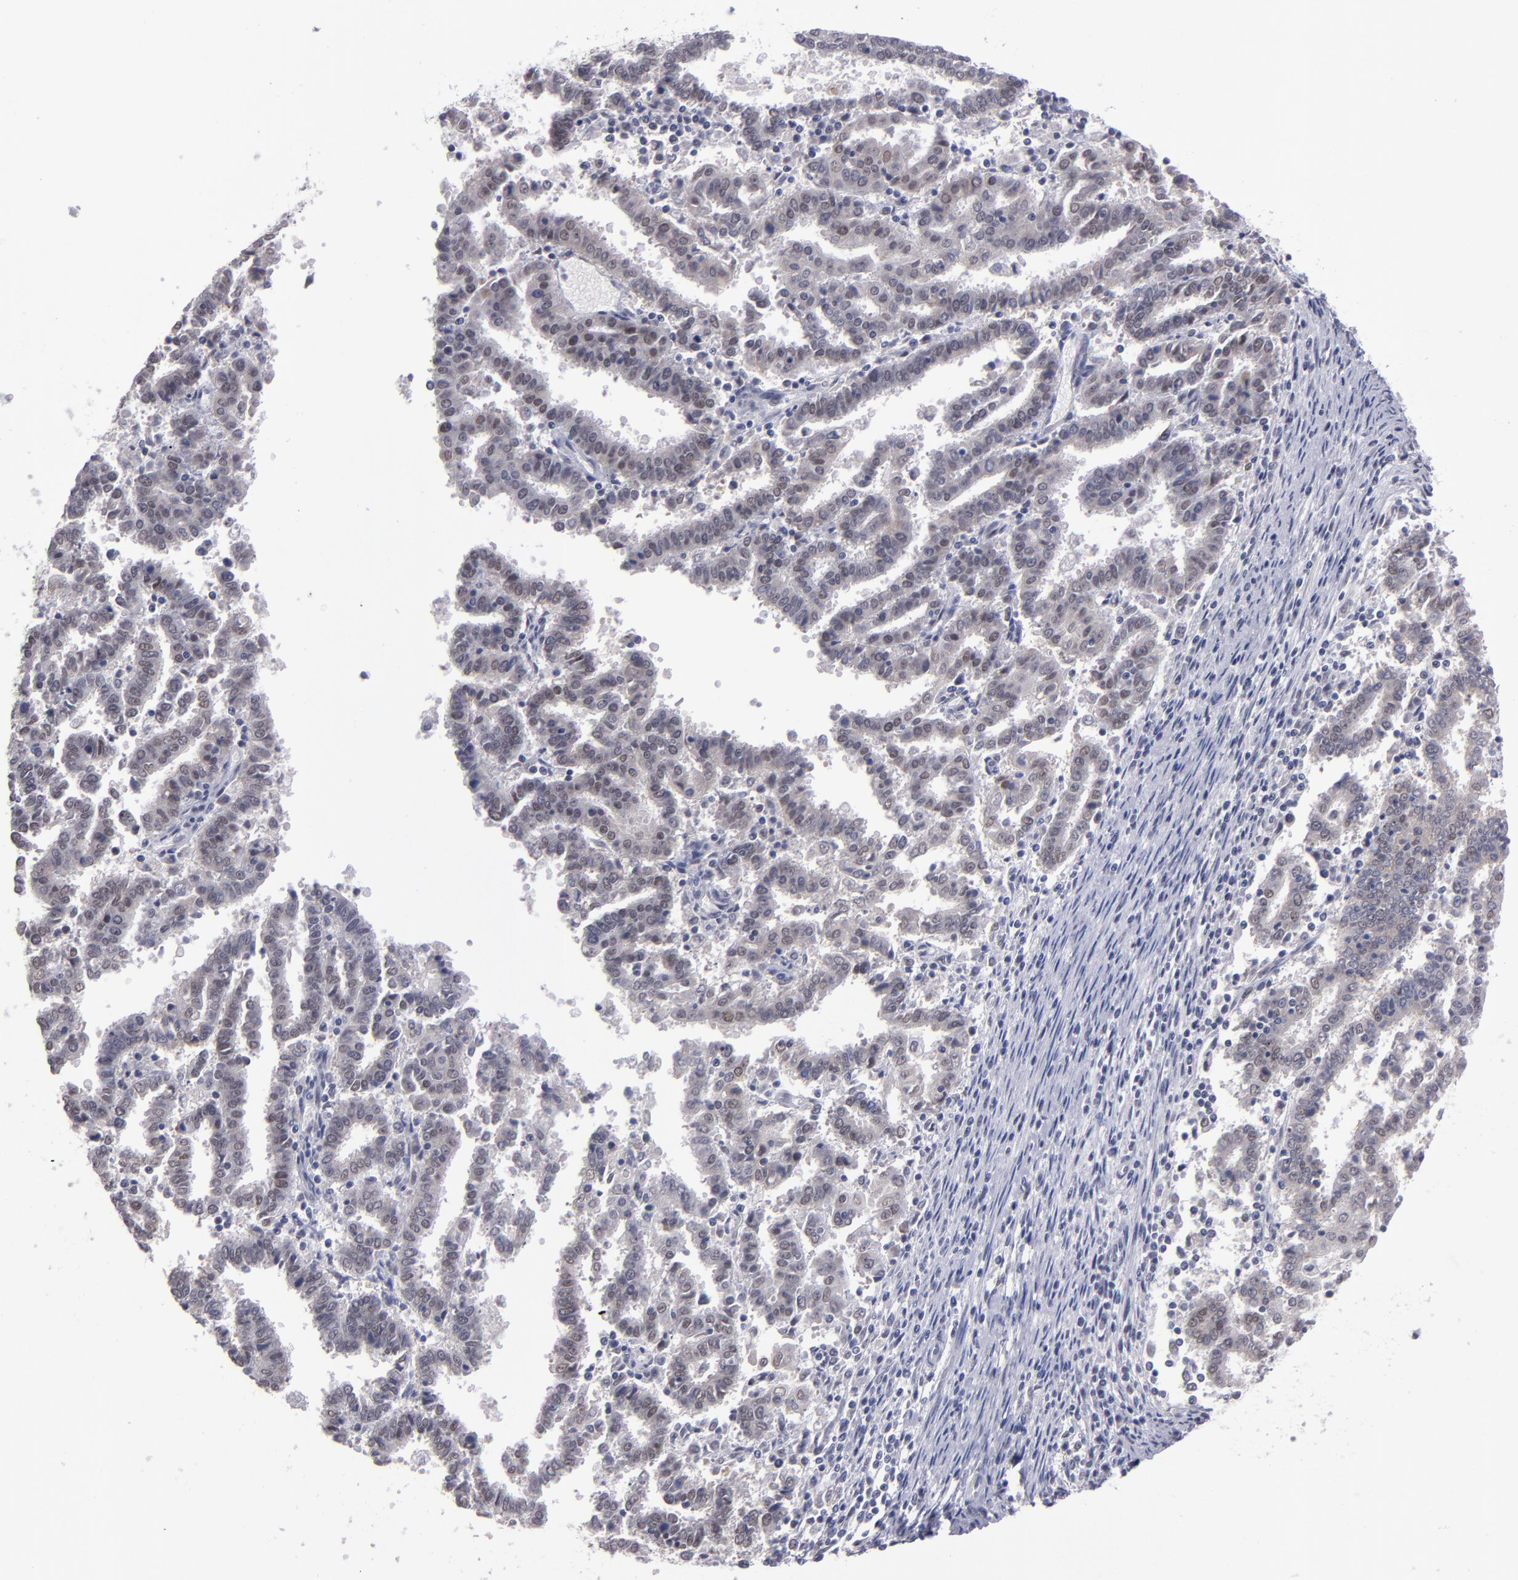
{"staining": {"intensity": "weak", "quantity": "25%-75%", "location": "nuclear"}, "tissue": "endometrial cancer", "cell_type": "Tumor cells", "image_type": "cancer", "snomed": [{"axis": "morphology", "description": "Adenocarcinoma, NOS"}, {"axis": "topography", "description": "Uterus"}], "caption": "Endometrial adenocarcinoma stained with DAB (3,3'-diaminobenzidine) immunohistochemistry exhibits low levels of weak nuclear staining in about 25%-75% of tumor cells.", "gene": "OTUB2", "patient": {"sex": "female", "age": 83}}